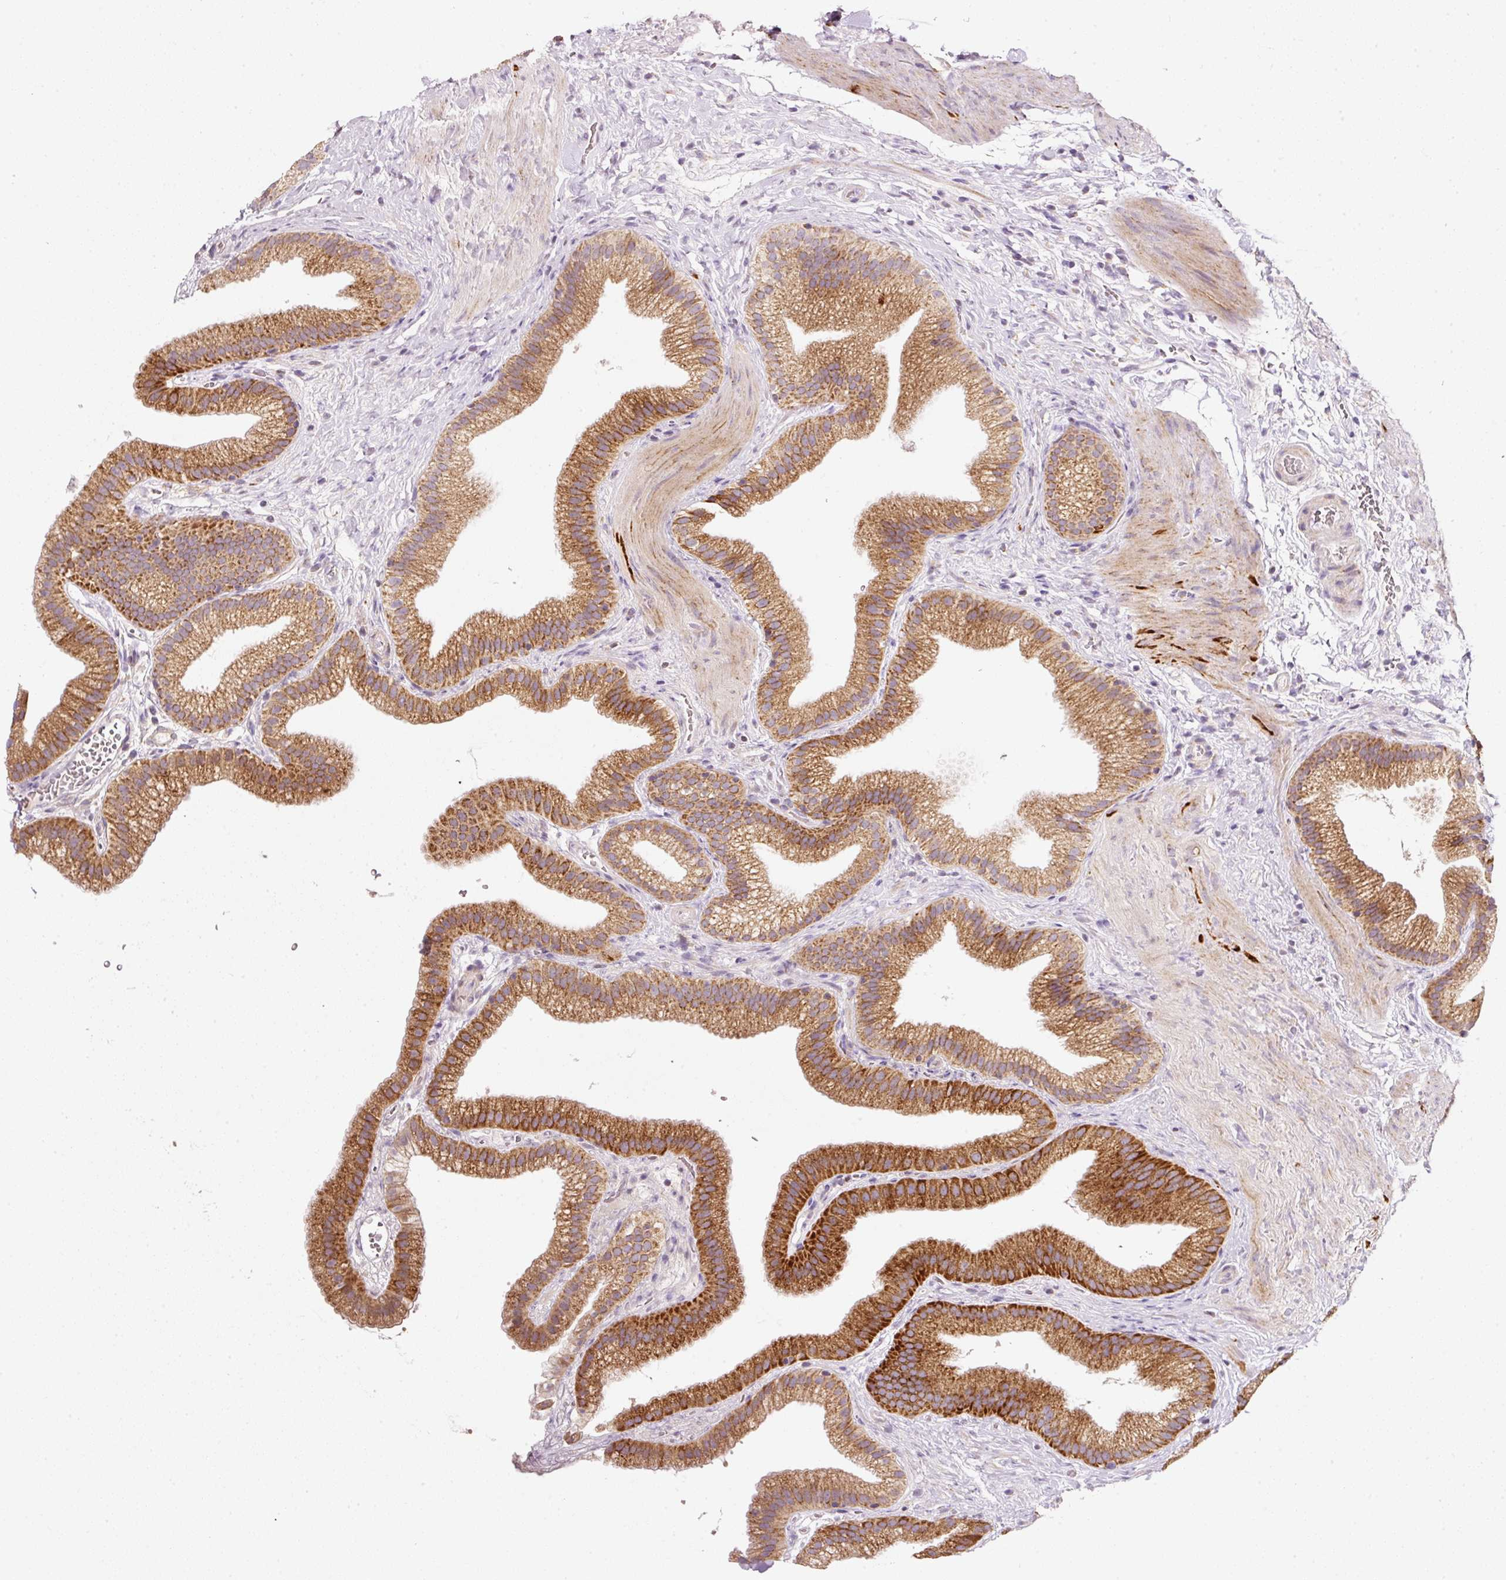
{"staining": {"intensity": "strong", "quantity": ">75%", "location": "cytoplasmic/membranous"}, "tissue": "gallbladder", "cell_type": "Glandular cells", "image_type": "normal", "snomed": [{"axis": "morphology", "description": "Normal tissue, NOS"}, {"axis": "topography", "description": "Gallbladder"}], "caption": "This micrograph reveals normal gallbladder stained with immunohistochemistry (IHC) to label a protein in brown. The cytoplasmic/membranous of glandular cells show strong positivity for the protein. Nuclei are counter-stained blue.", "gene": "FAM78B", "patient": {"sex": "female", "age": 63}}